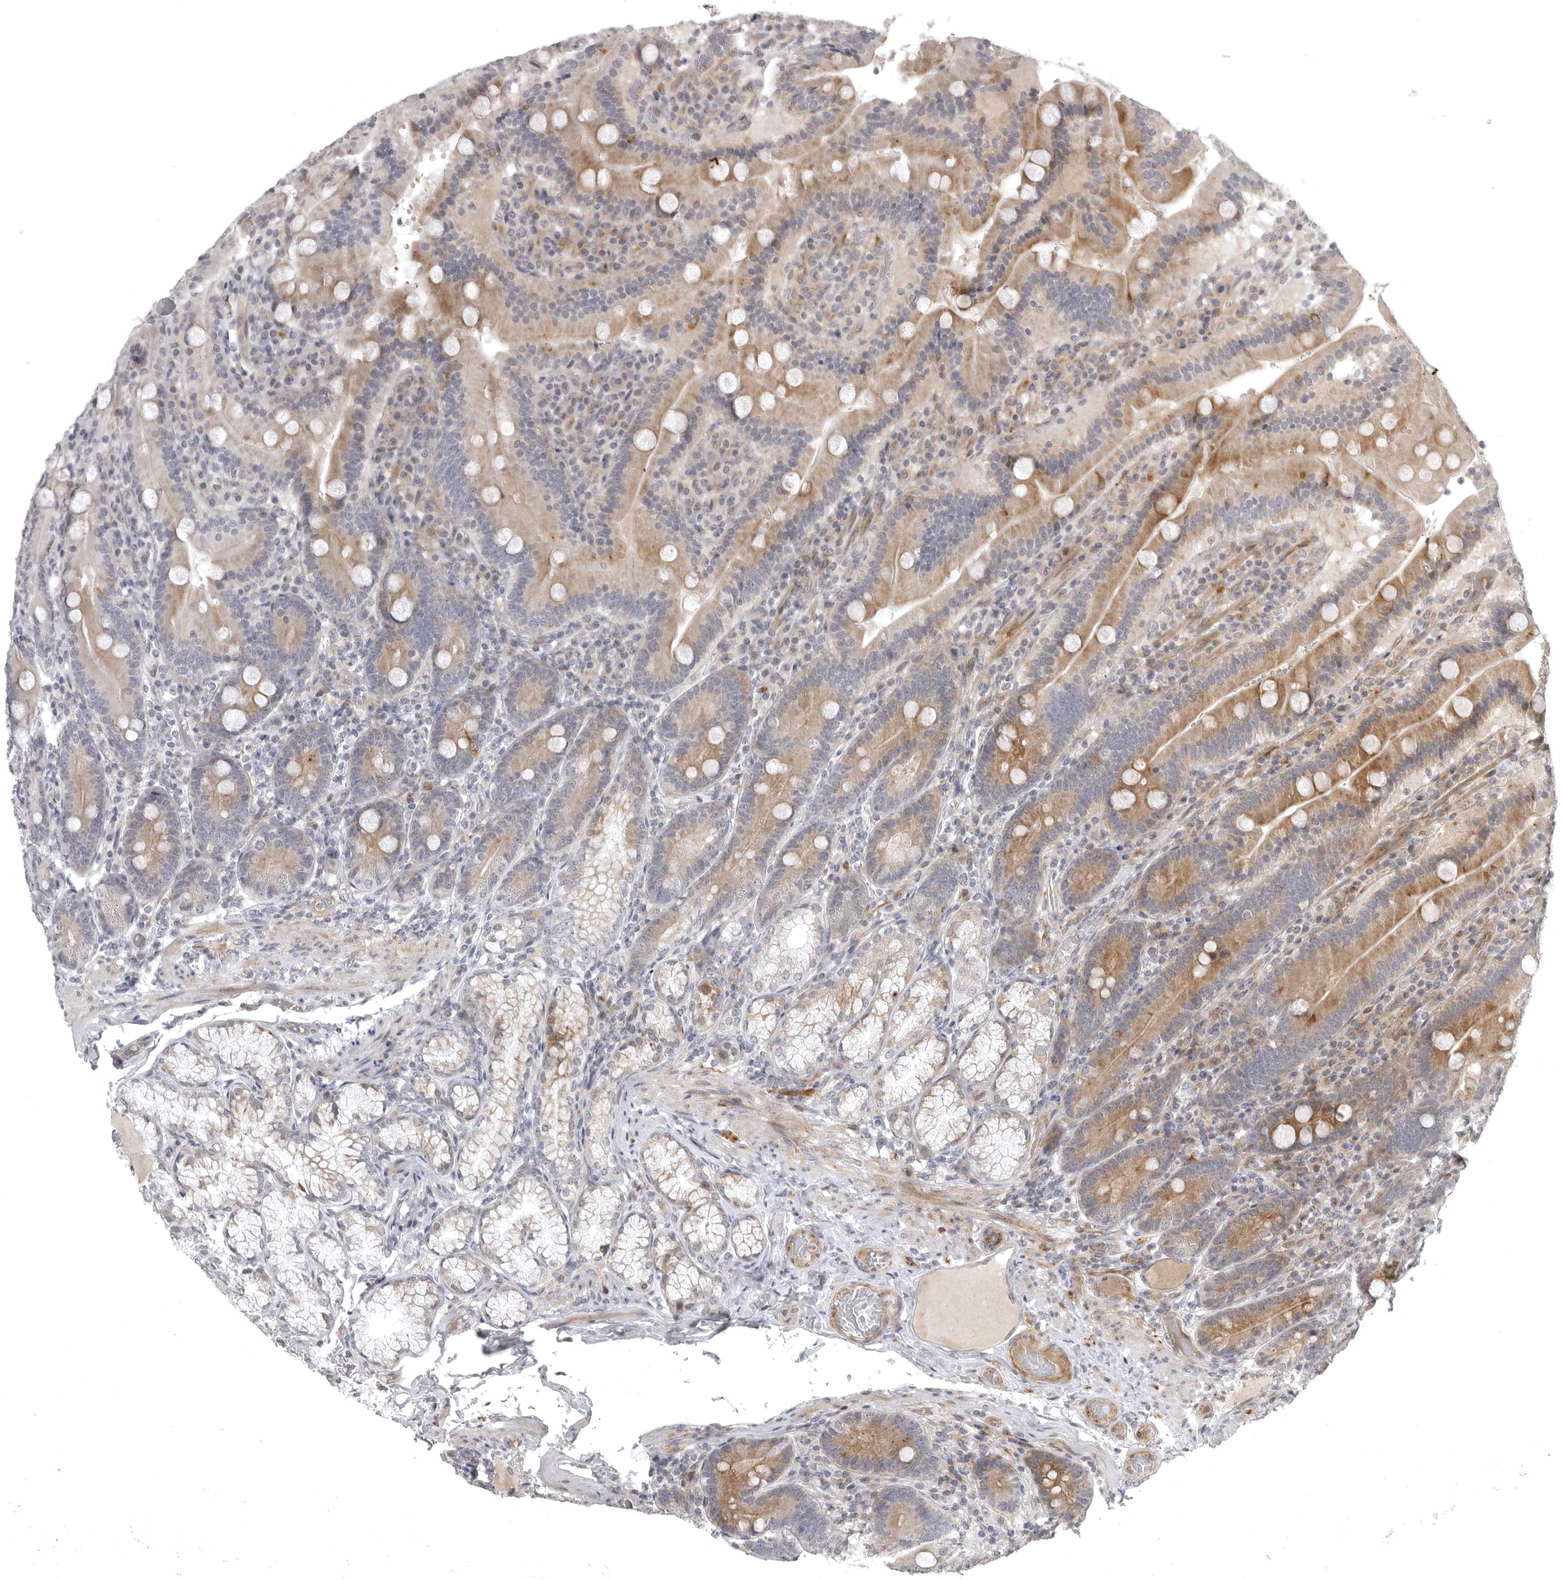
{"staining": {"intensity": "moderate", "quantity": ">75%", "location": "cytoplasmic/membranous"}, "tissue": "duodenum", "cell_type": "Glandular cells", "image_type": "normal", "snomed": [{"axis": "morphology", "description": "Normal tissue, NOS"}, {"axis": "topography", "description": "Duodenum"}], "caption": "An image showing moderate cytoplasmic/membranous expression in approximately >75% of glandular cells in unremarkable duodenum, as visualized by brown immunohistochemical staining.", "gene": "CD300LD", "patient": {"sex": "female", "age": 62}}